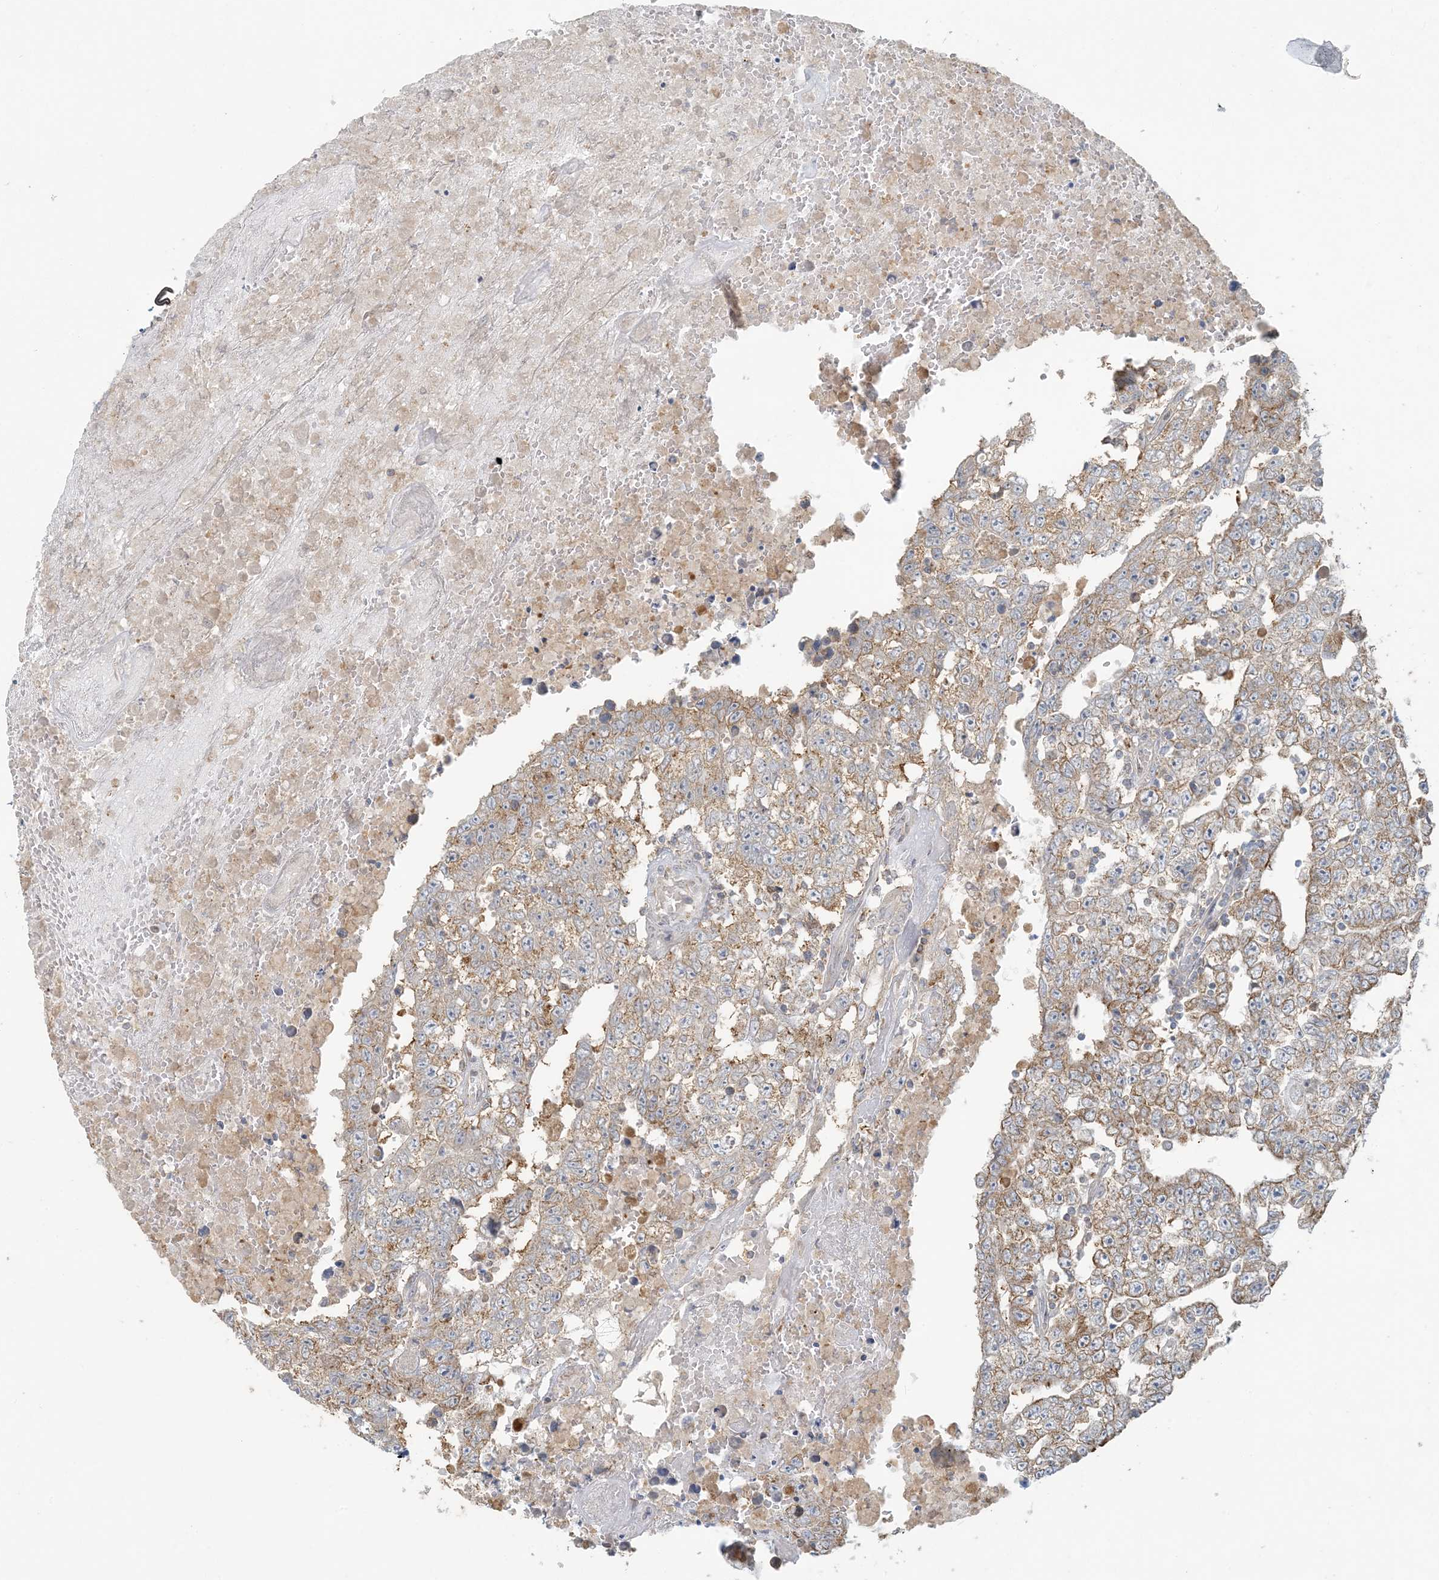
{"staining": {"intensity": "moderate", "quantity": ">75%", "location": "cytoplasmic/membranous"}, "tissue": "testis cancer", "cell_type": "Tumor cells", "image_type": "cancer", "snomed": [{"axis": "morphology", "description": "Carcinoma, Embryonal, NOS"}, {"axis": "topography", "description": "Testis"}], "caption": "This photomicrograph demonstrates immunohistochemistry staining of human testis cancer (embryonal carcinoma), with medium moderate cytoplasmic/membranous positivity in about >75% of tumor cells.", "gene": "HACL1", "patient": {"sex": "male", "age": 25}}